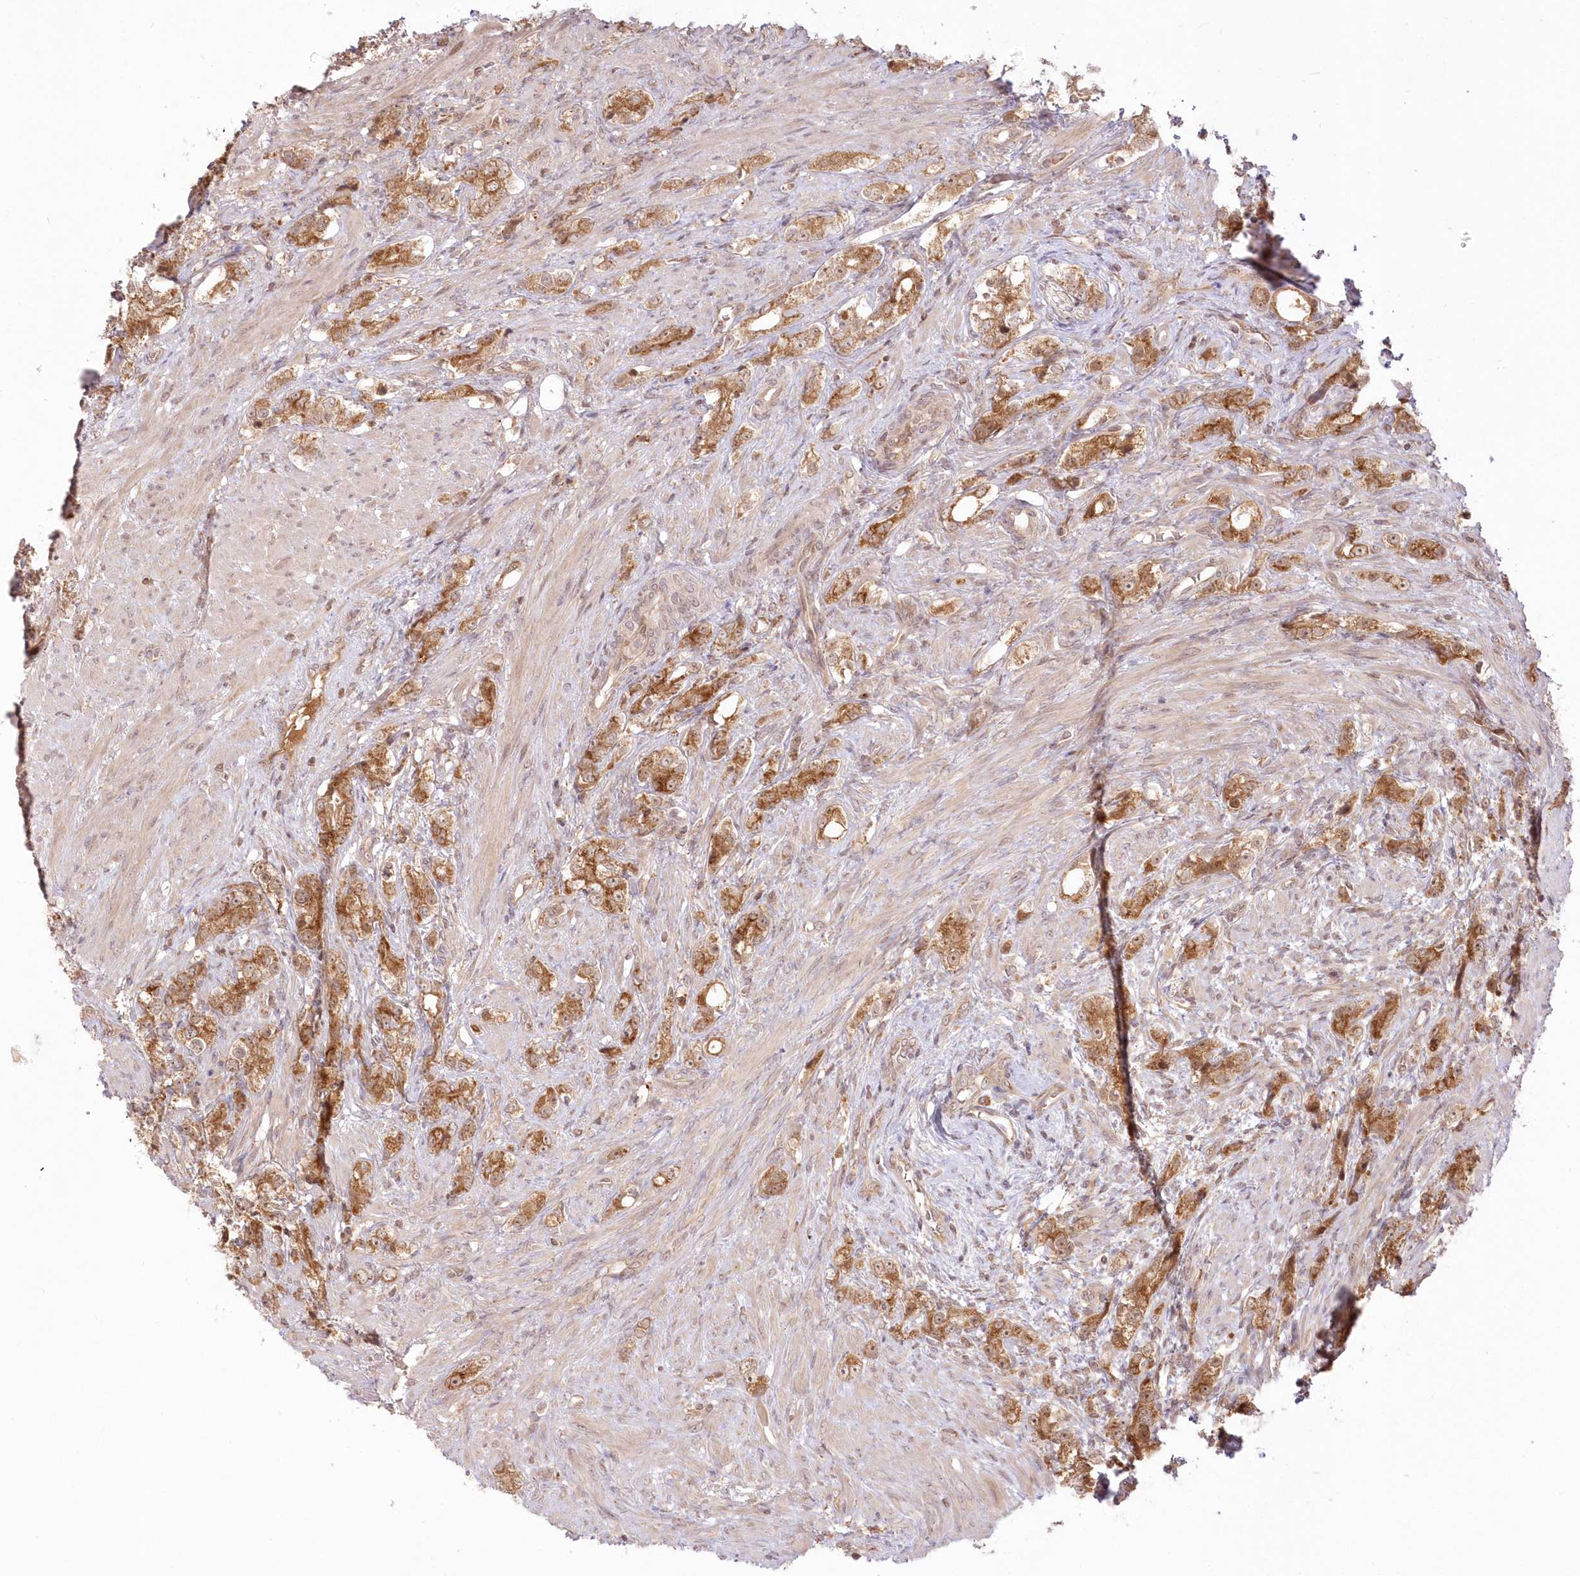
{"staining": {"intensity": "moderate", "quantity": ">75%", "location": "cytoplasmic/membranous"}, "tissue": "prostate cancer", "cell_type": "Tumor cells", "image_type": "cancer", "snomed": [{"axis": "morphology", "description": "Adenocarcinoma, High grade"}, {"axis": "topography", "description": "Prostate"}], "caption": "Immunohistochemical staining of human high-grade adenocarcinoma (prostate) displays moderate cytoplasmic/membranous protein staining in approximately >75% of tumor cells.", "gene": "MTMR3", "patient": {"sex": "male", "age": 63}}